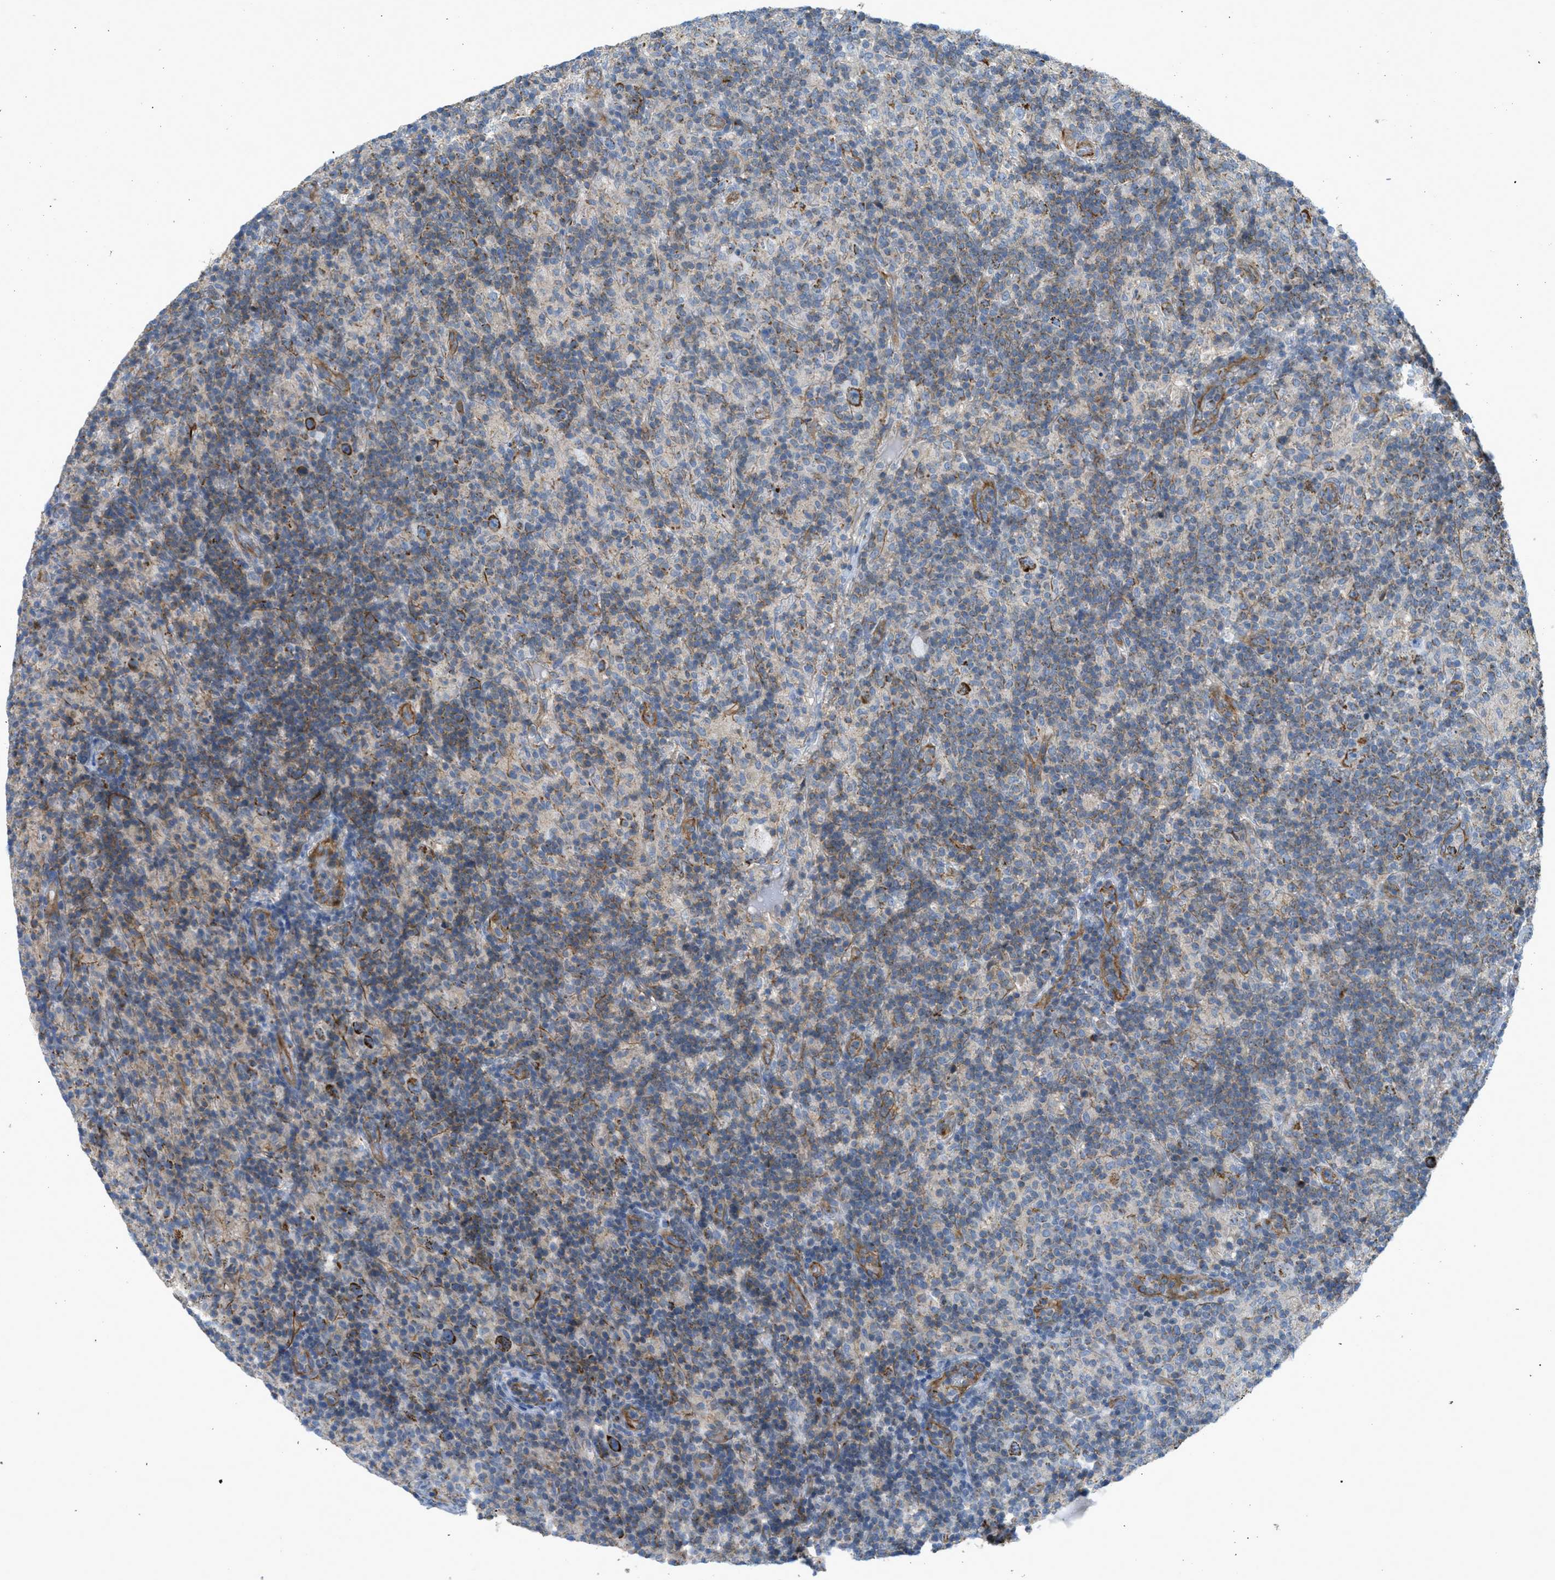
{"staining": {"intensity": "strong", "quantity": ">75%", "location": "cytoplasmic/membranous"}, "tissue": "lymphoma", "cell_type": "Tumor cells", "image_type": "cancer", "snomed": [{"axis": "morphology", "description": "Hodgkin's disease, NOS"}, {"axis": "topography", "description": "Lymph node"}], "caption": "A high-resolution photomicrograph shows immunohistochemistry (IHC) staining of lymphoma, which demonstrates strong cytoplasmic/membranous staining in about >75% of tumor cells.", "gene": "BTN3A1", "patient": {"sex": "male", "age": 70}}